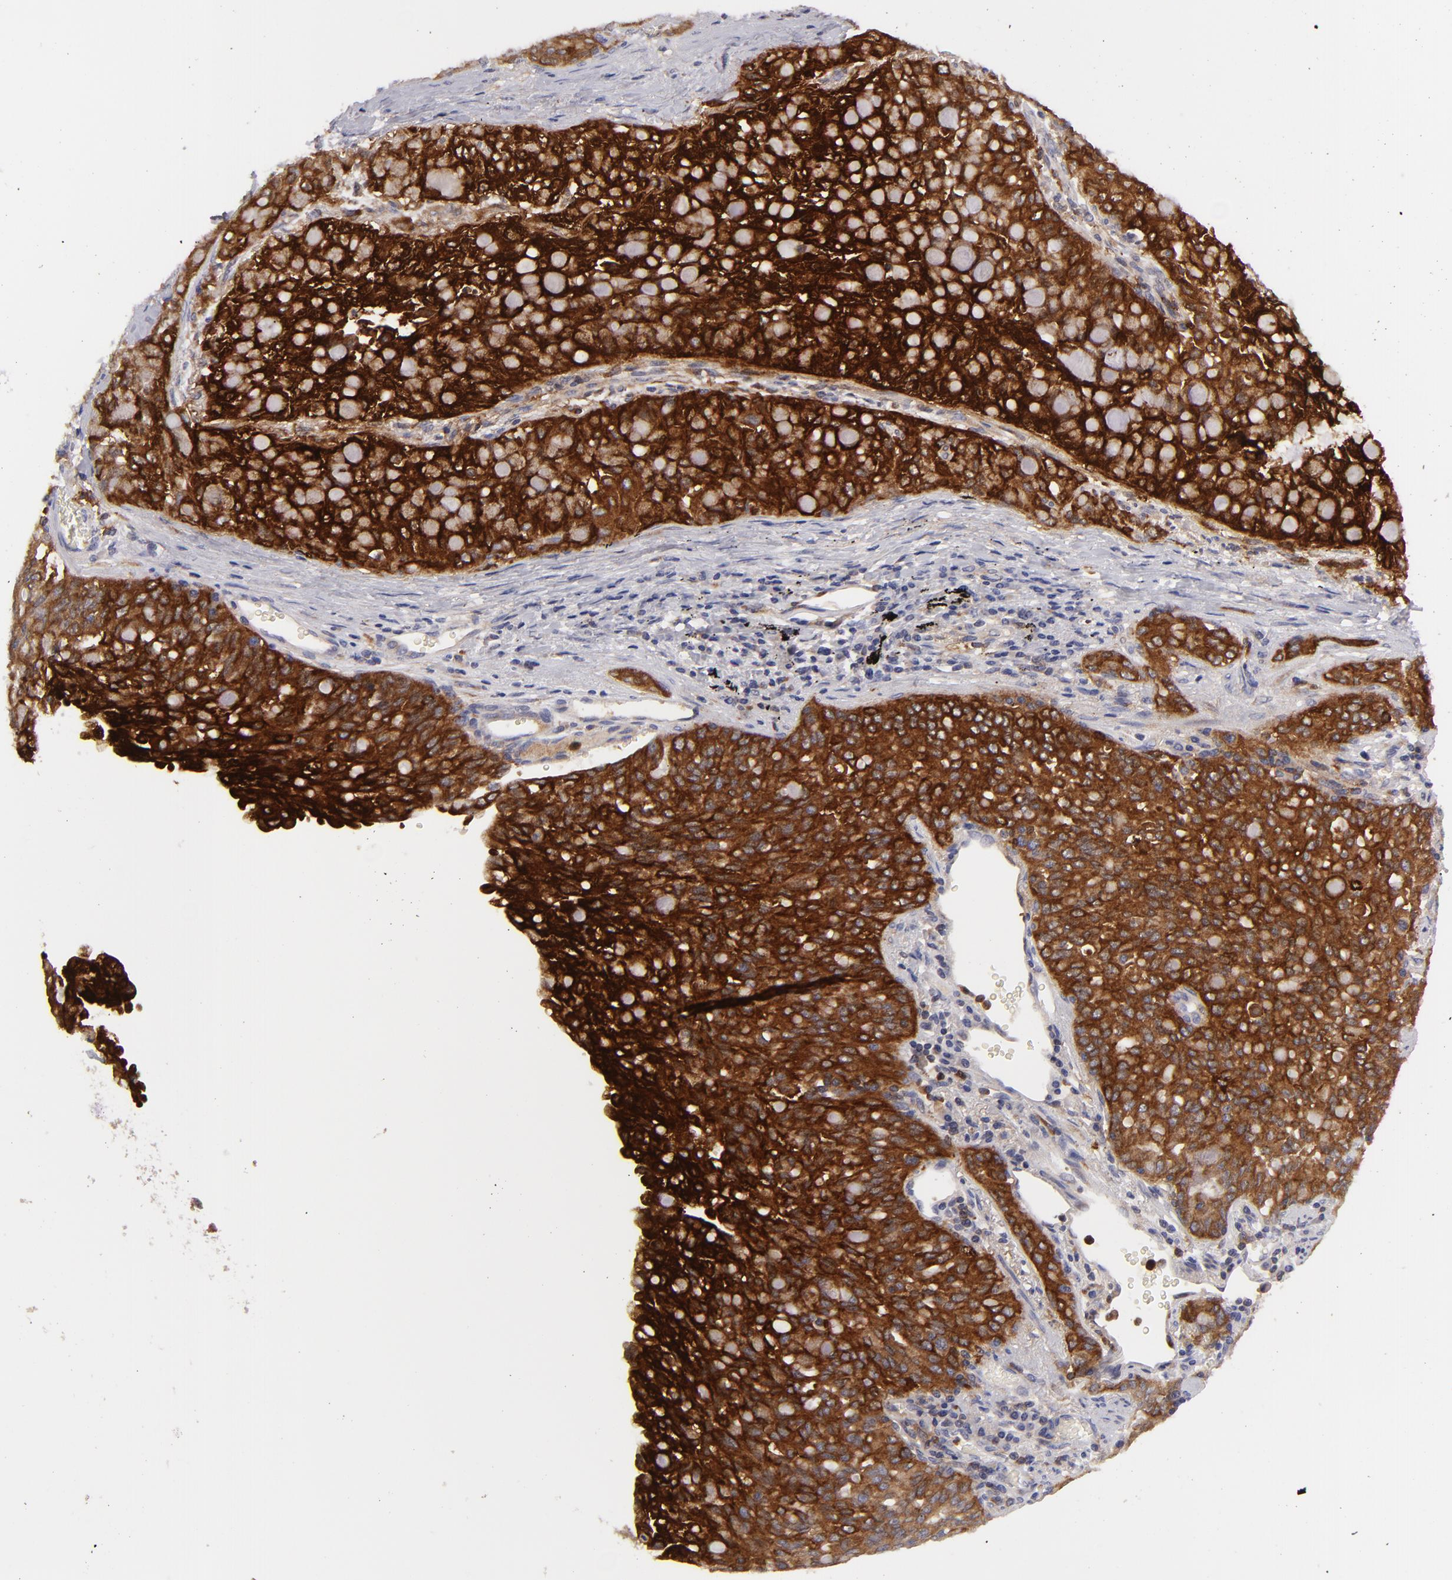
{"staining": {"intensity": "strong", "quantity": ">75%", "location": "cytoplasmic/membranous"}, "tissue": "lung cancer", "cell_type": "Tumor cells", "image_type": "cancer", "snomed": [{"axis": "morphology", "description": "Adenocarcinoma, NOS"}, {"axis": "topography", "description": "Lung"}], "caption": "Immunohistochemistry (IHC) staining of lung adenocarcinoma, which shows high levels of strong cytoplasmic/membranous staining in about >75% of tumor cells indicating strong cytoplasmic/membranous protein staining. The staining was performed using DAB (brown) for protein detection and nuclei were counterstained in hematoxylin (blue).", "gene": "MMP10", "patient": {"sex": "female", "age": 44}}